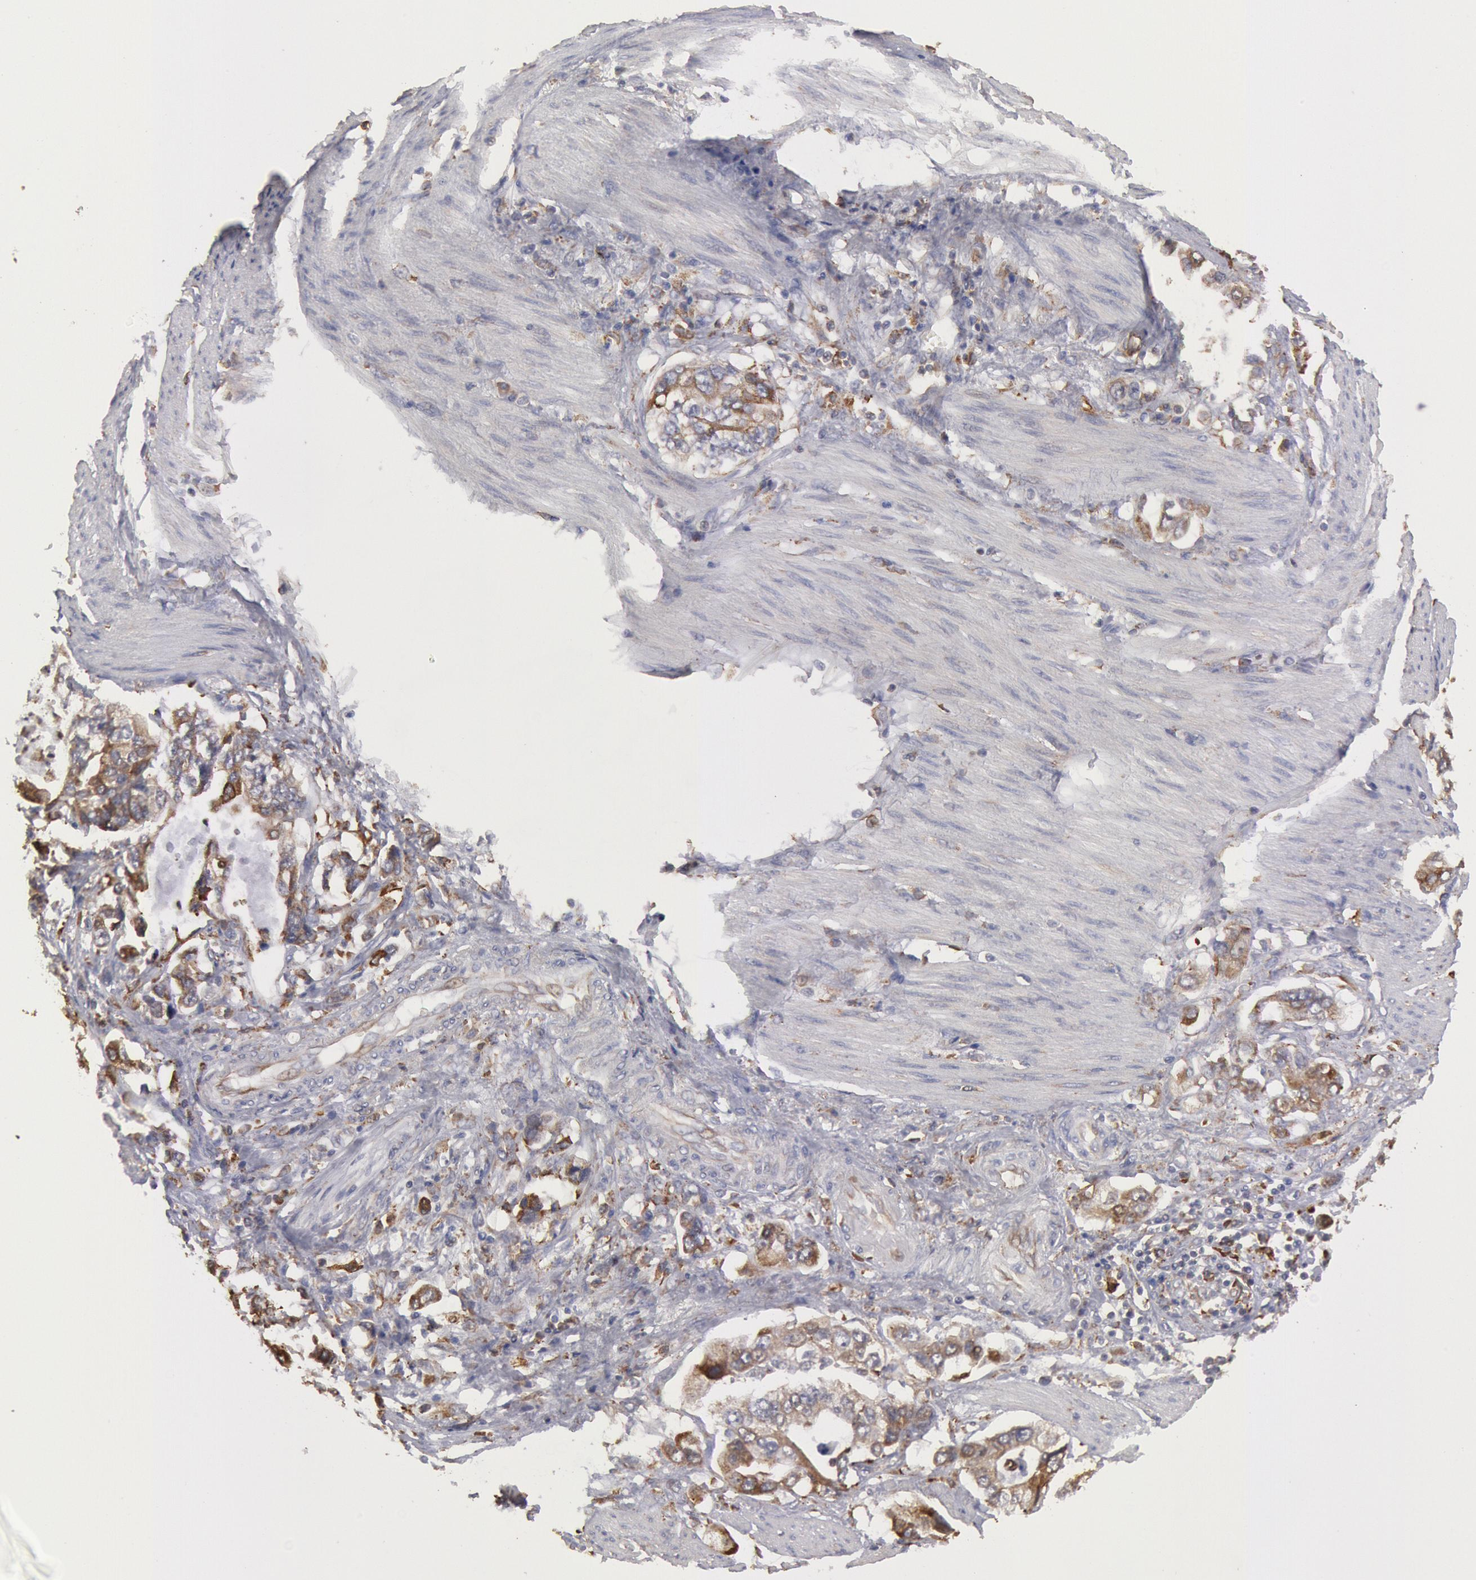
{"staining": {"intensity": "weak", "quantity": "25%-75%", "location": "cytoplasmic/membranous"}, "tissue": "stomach cancer", "cell_type": "Tumor cells", "image_type": "cancer", "snomed": [{"axis": "morphology", "description": "Adenocarcinoma, NOS"}, {"axis": "topography", "description": "Pancreas"}, {"axis": "topography", "description": "Stomach, upper"}], "caption": "Stomach adenocarcinoma stained with DAB immunohistochemistry (IHC) reveals low levels of weak cytoplasmic/membranous staining in about 25%-75% of tumor cells.", "gene": "ERP44", "patient": {"sex": "male", "age": 77}}